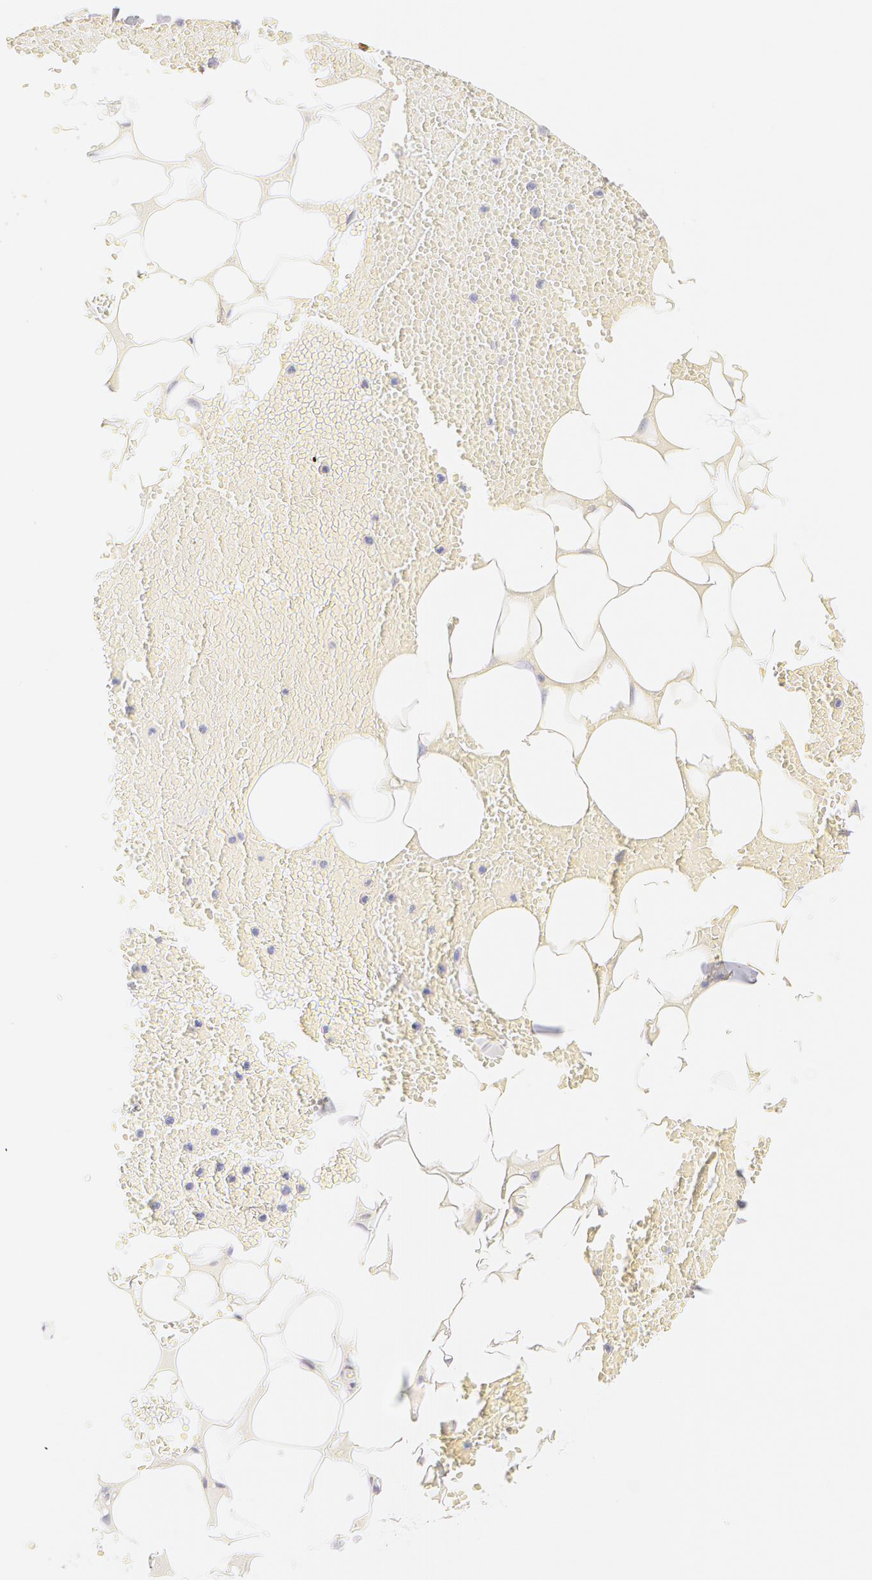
{"staining": {"intensity": "negative", "quantity": "none", "location": "none"}, "tissue": "adipose tissue", "cell_type": "Adipocytes", "image_type": "normal", "snomed": [{"axis": "morphology", "description": "Normal tissue, NOS"}, {"axis": "morphology", "description": "Inflammation, NOS"}, {"axis": "topography", "description": "Lymph node"}, {"axis": "topography", "description": "Peripheral nerve tissue"}], "caption": "The micrograph exhibits no staining of adipocytes in benign adipose tissue.", "gene": "KRT8", "patient": {"sex": "male", "age": 52}}